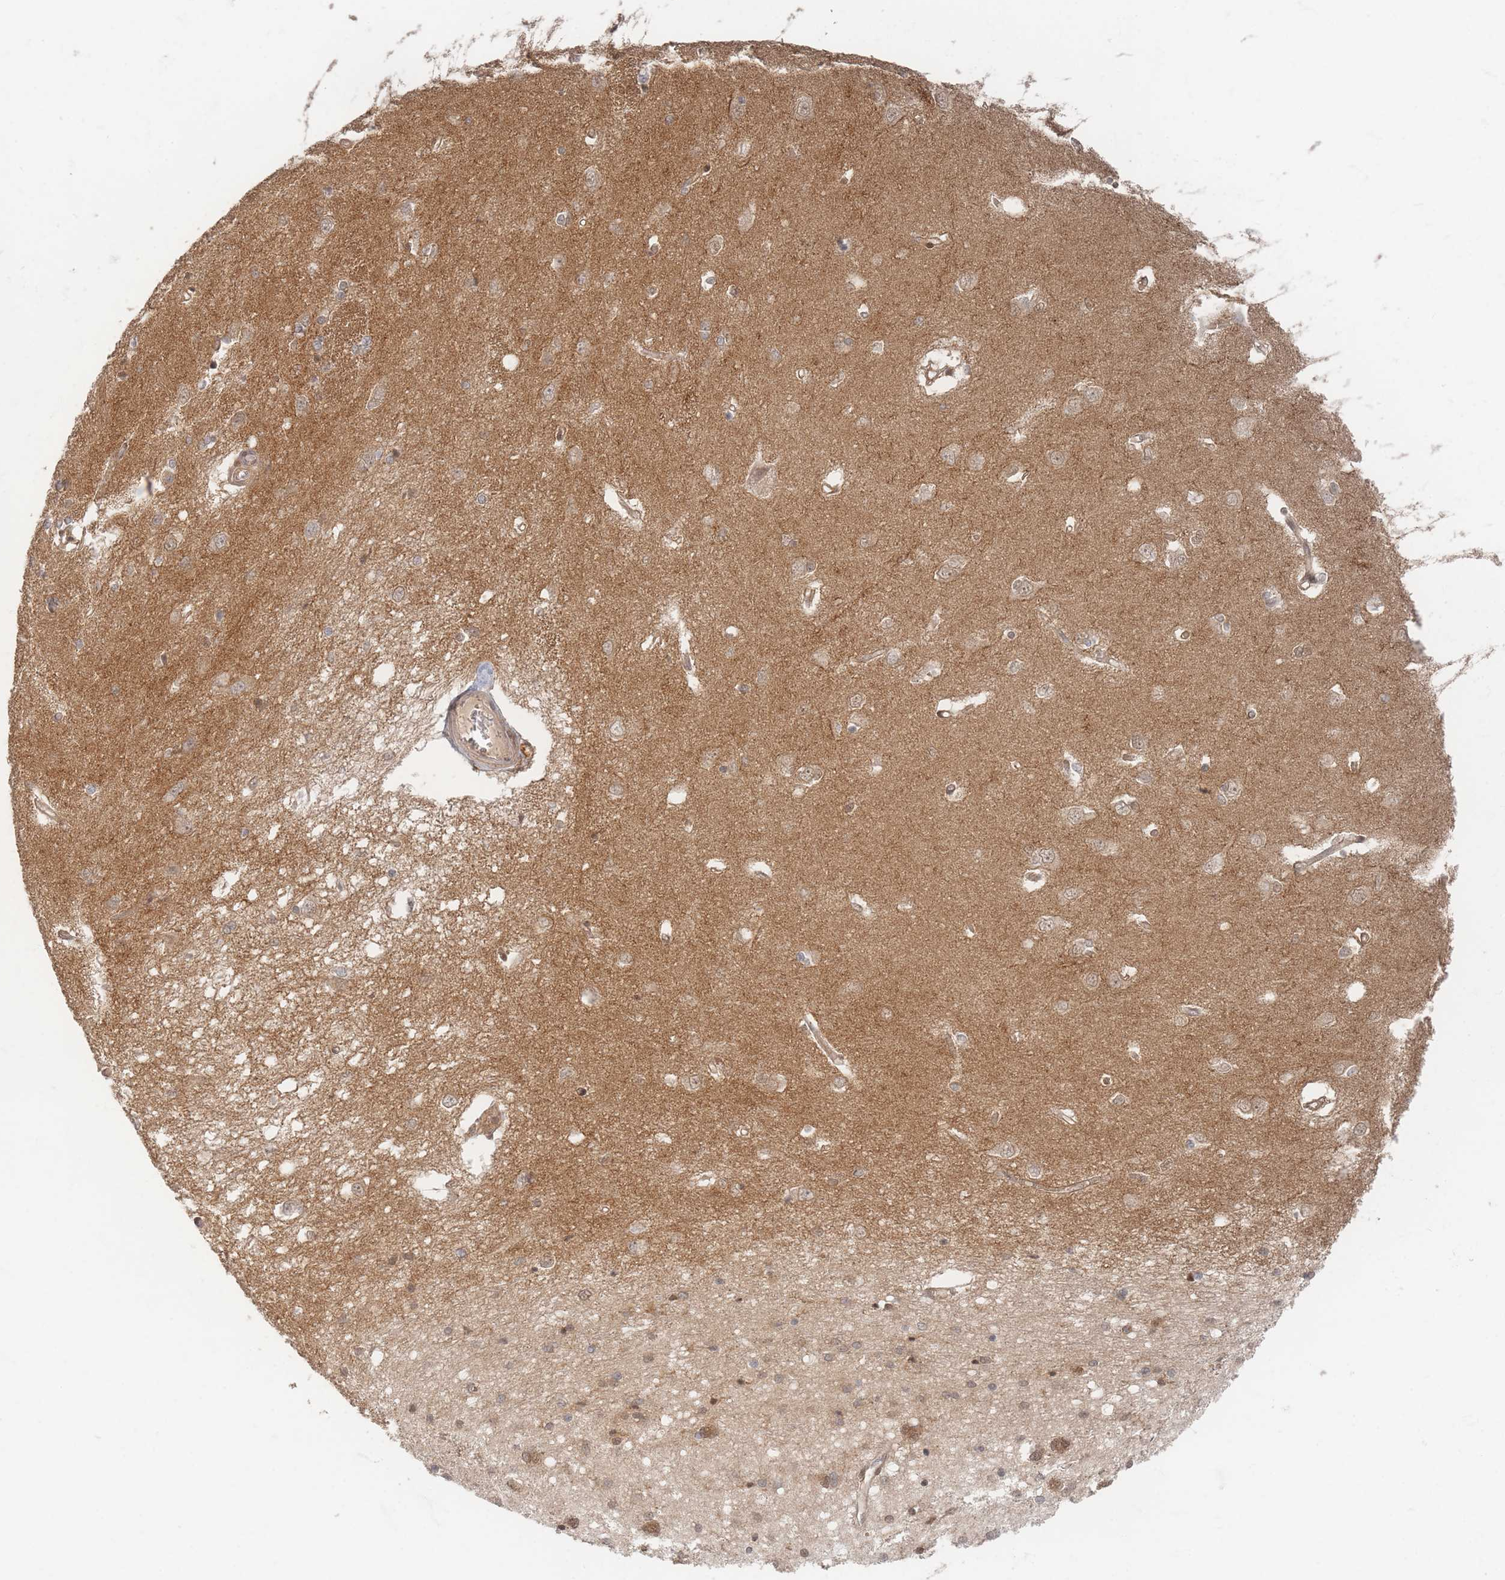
{"staining": {"intensity": "moderate", "quantity": "<25%", "location": "cytoplasmic/membranous,nuclear"}, "tissue": "caudate", "cell_type": "Glial cells", "image_type": "normal", "snomed": [{"axis": "morphology", "description": "Normal tissue, NOS"}, {"axis": "topography", "description": "Lateral ventricle wall"}], "caption": "A low amount of moderate cytoplasmic/membranous,nuclear staining is seen in about <25% of glial cells in unremarkable caudate. The staining was performed using DAB (3,3'-diaminobenzidine) to visualize the protein expression in brown, while the nuclei were stained in blue with hematoxylin (Magnification: 20x).", "gene": "PSMD9", "patient": {"sex": "male", "age": 37}}